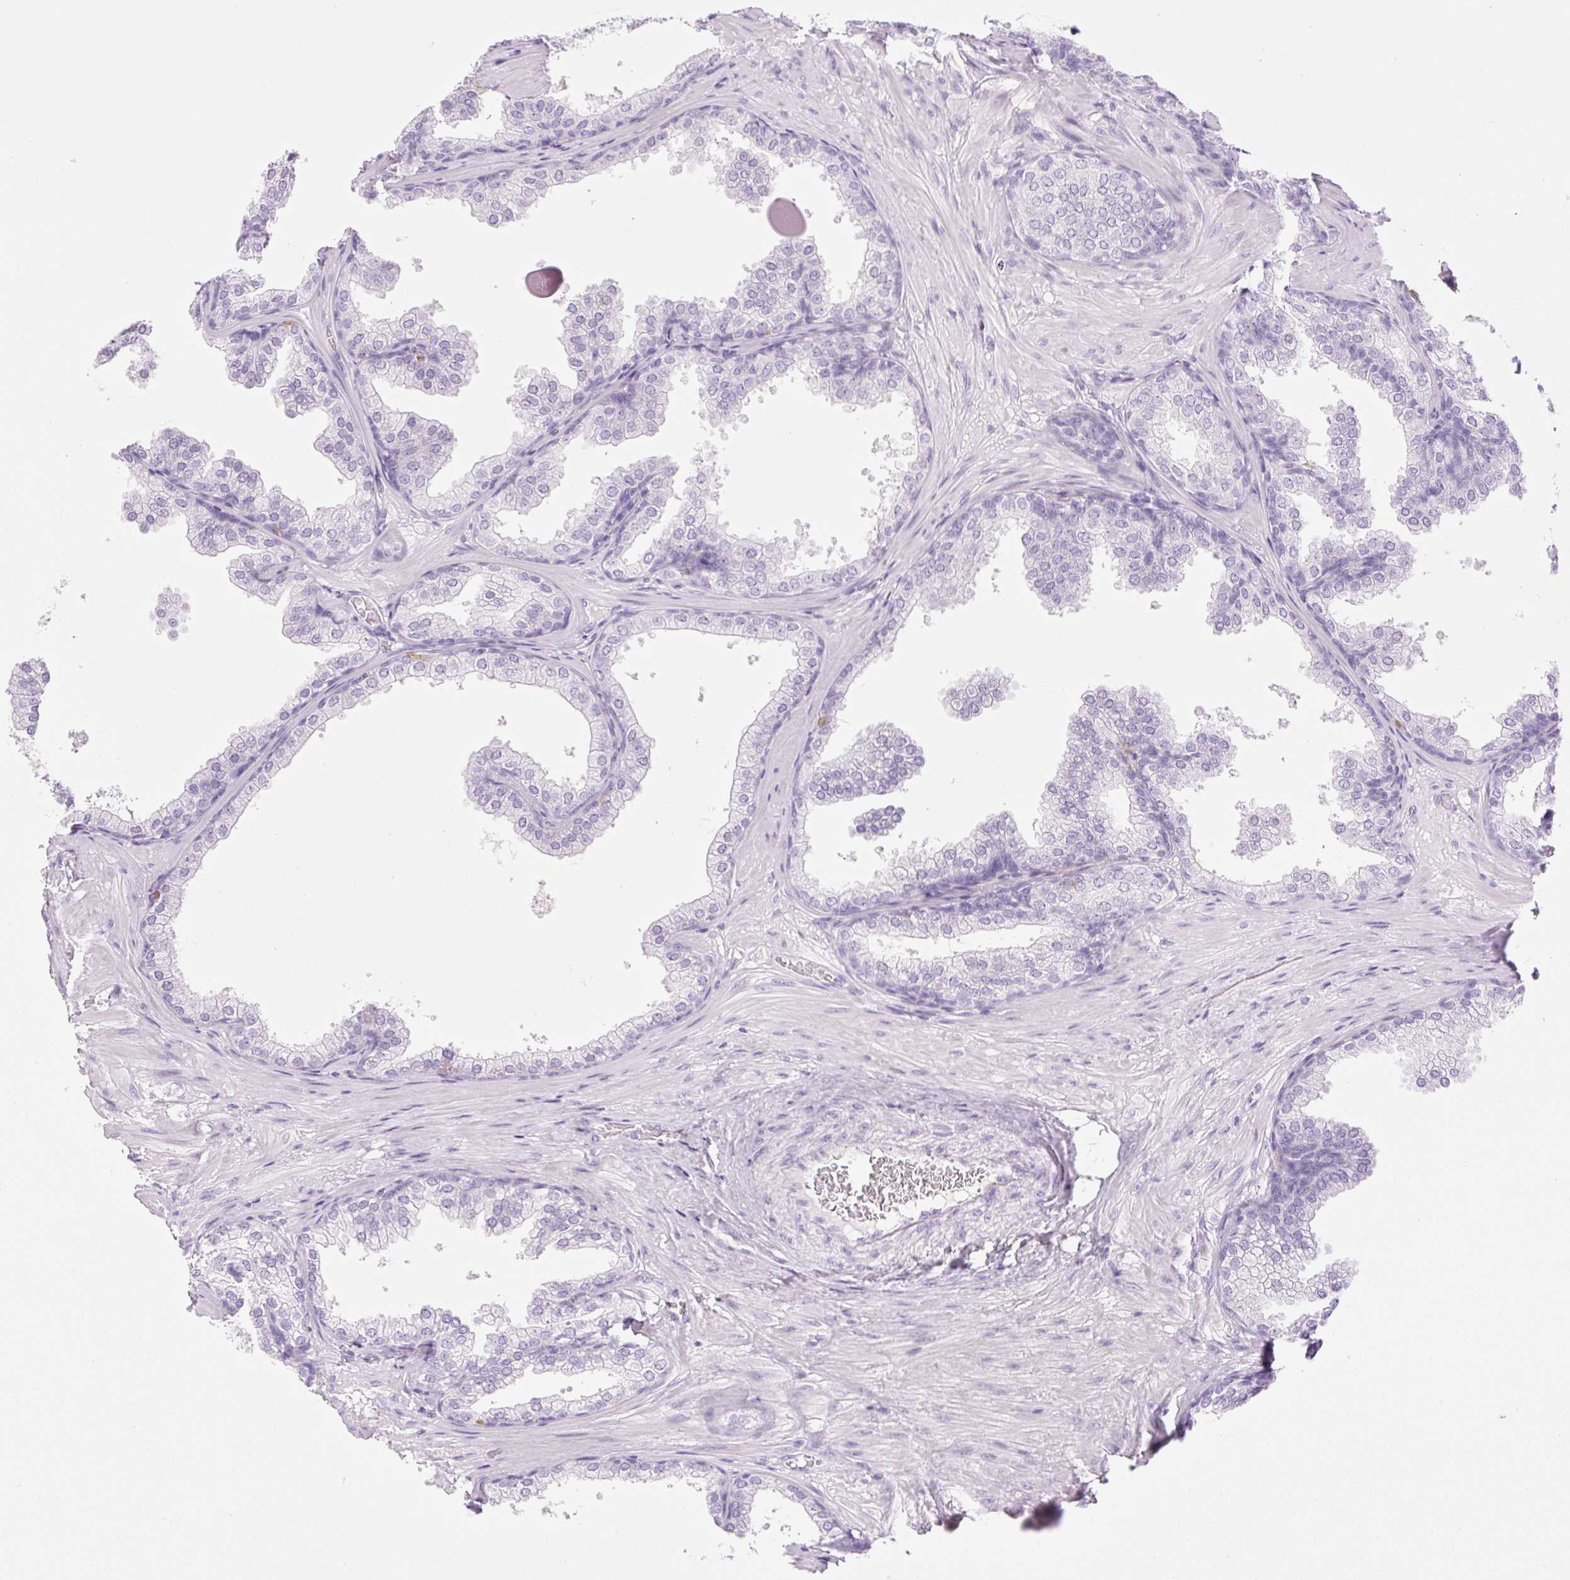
{"staining": {"intensity": "negative", "quantity": "none", "location": "none"}, "tissue": "prostate", "cell_type": "Glandular cells", "image_type": "normal", "snomed": [{"axis": "morphology", "description": "Normal tissue, NOS"}, {"axis": "topography", "description": "Prostate"}], "caption": "High power microscopy histopathology image of an immunohistochemistry image of normal prostate, revealing no significant staining in glandular cells.", "gene": "SP140L", "patient": {"sex": "male", "age": 37}}